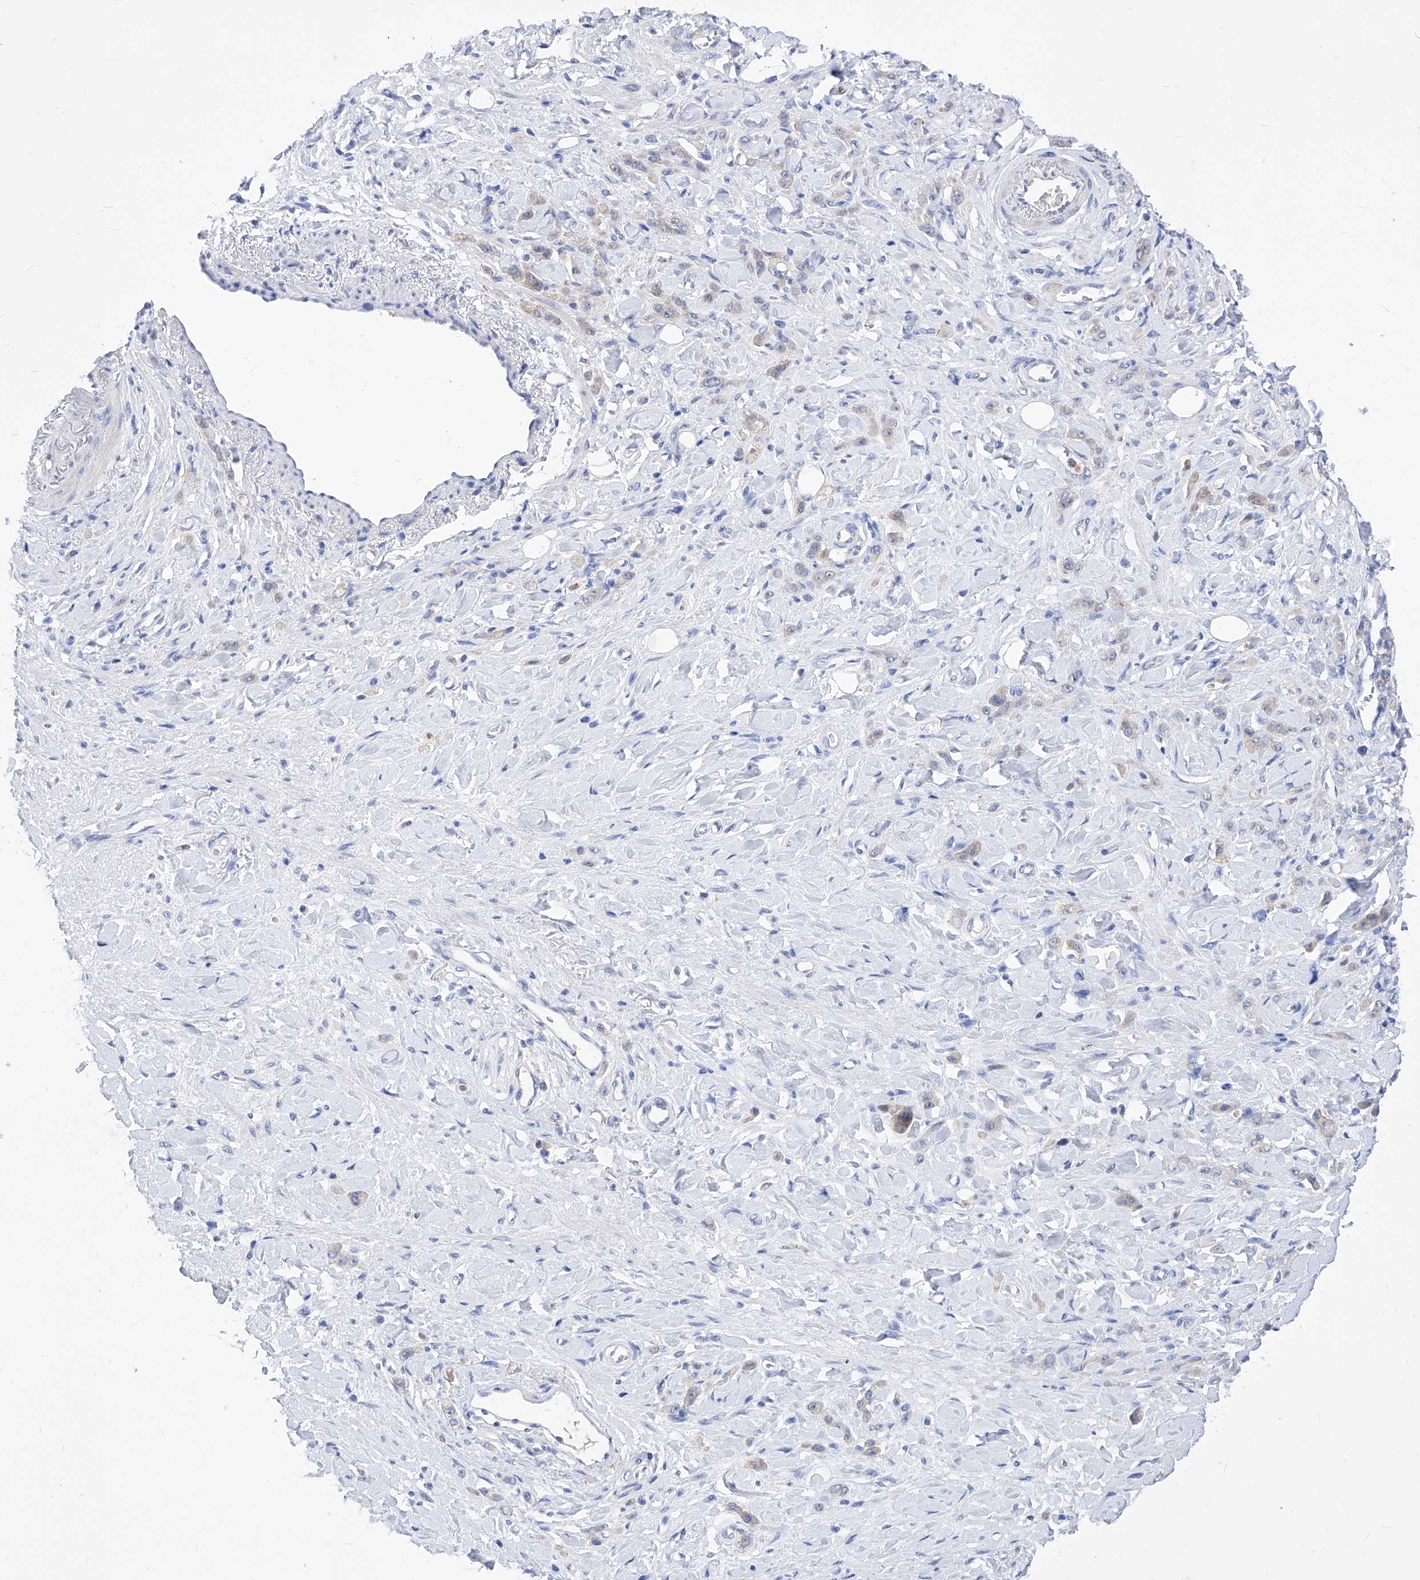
{"staining": {"intensity": "weak", "quantity": "<25%", "location": "cytoplasmic/membranous"}, "tissue": "stomach cancer", "cell_type": "Tumor cells", "image_type": "cancer", "snomed": [{"axis": "morphology", "description": "Normal tissue, NOS"}, {"axis": "morphology", "description": "Adenocarcinoma, NOS"}, {"axis": "topography", "description": "Stomach"}], "caption": "This is a image of immunohistochemistry (IHC) staining of adenocarcinoma (stomach), which shows no expression in tumor cells.", "gene": "VAX1", "patient": {"sex": "male", "age": 82}}